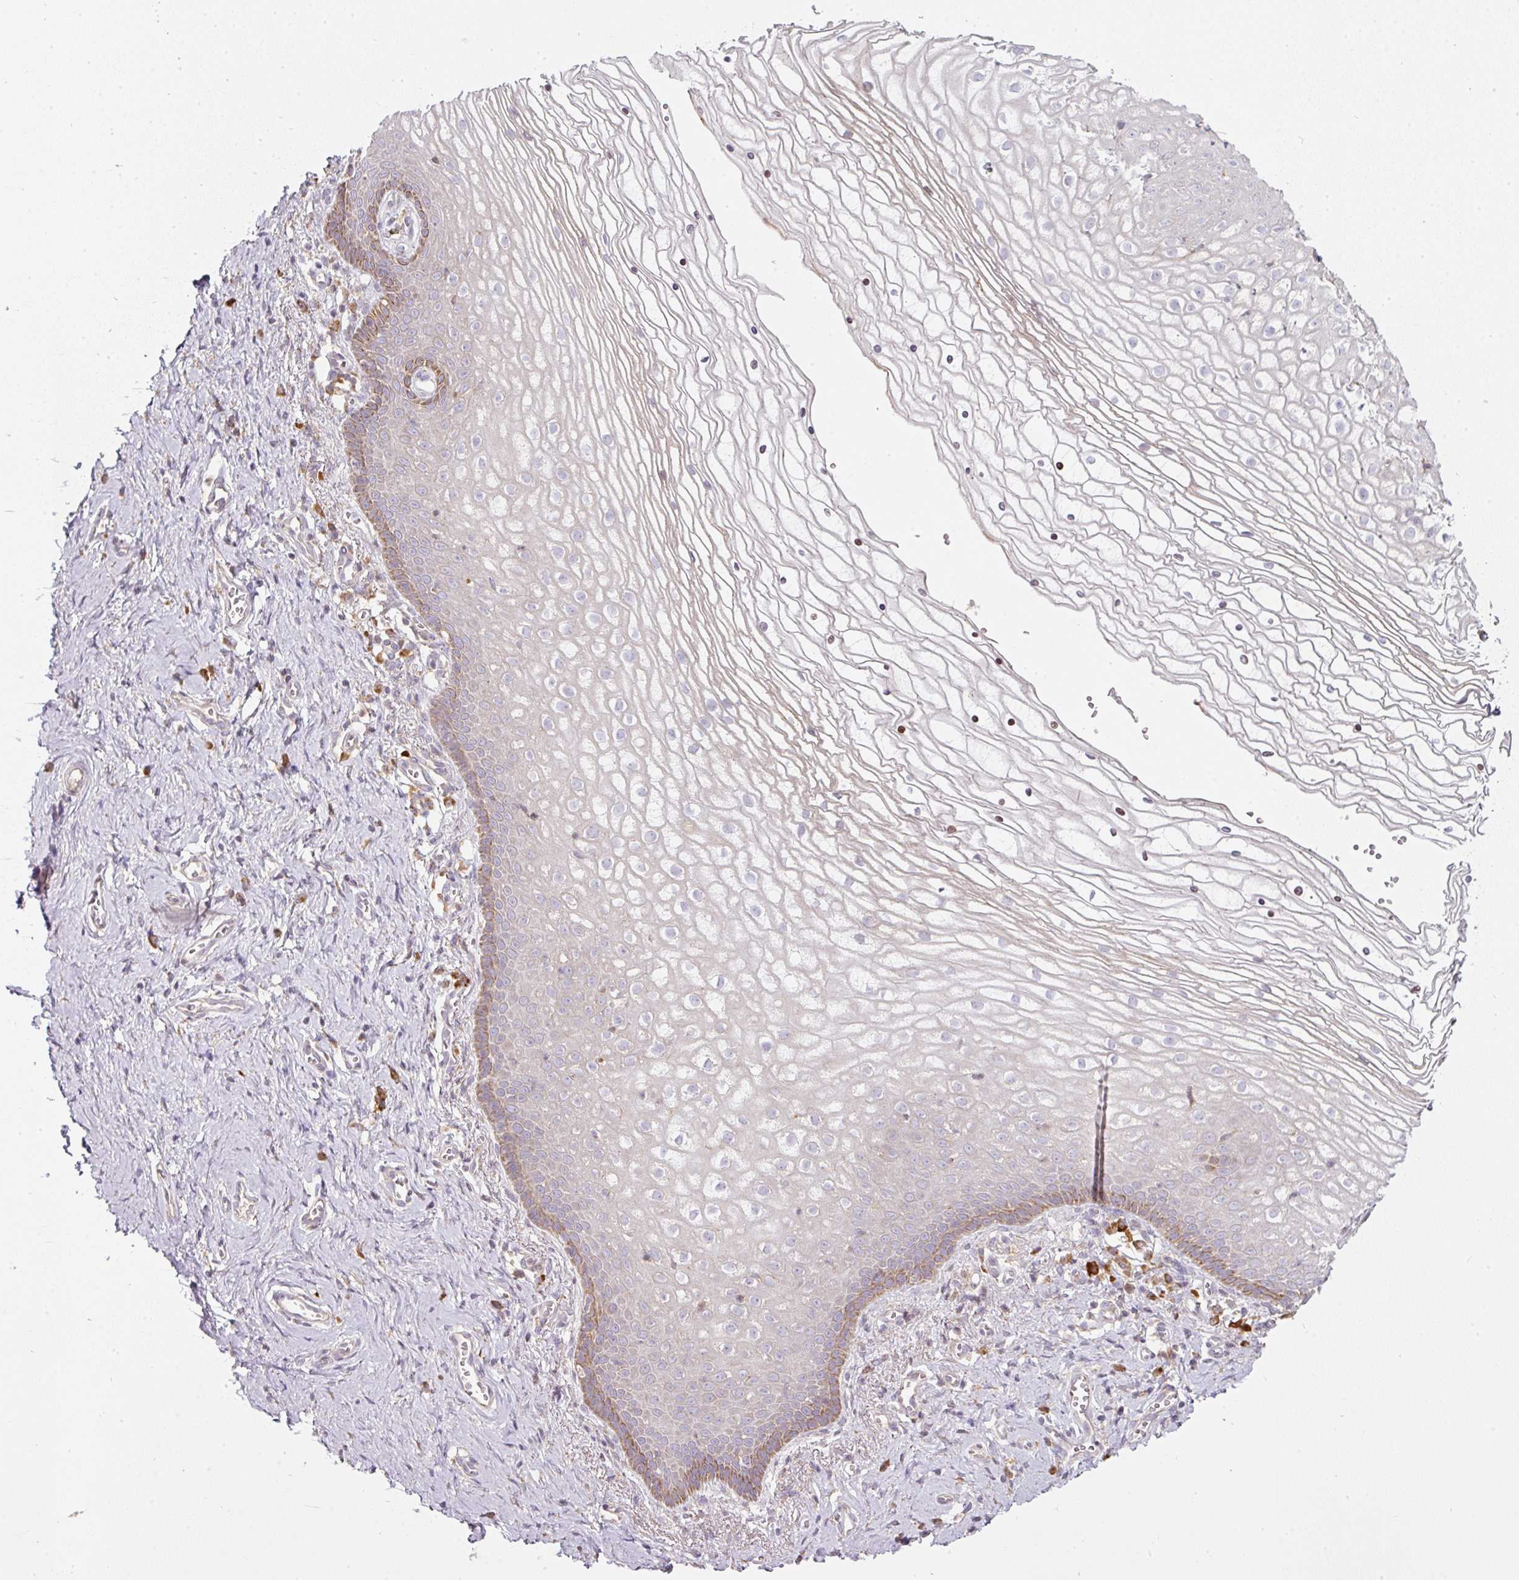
{"staining": {"intensity": "moderate", "quantity": "25%-75%", "location": "cytoplasmic/membranous"}, "tissue": "vagina", "cell_type": "Squamous epithelial cells", "image_type": "normal", "snomed": [{"axis": "morphology", "description": "Normal tissue, NOS"}, {"axis": "topography", "description": "Vagina"}], "caption": "Immunohistochemistry (IHC) histopathology image of normal vagina: vagina stained using IHC reveals medium levels of moderate protein expression localized specifically in the cytoplasmic/membranous of squamous epithelial cells, appearing as a cytoplasmic/membranous brown color.", "gene": "MORN4", "patient": {"sex": "female", "age": 56}}